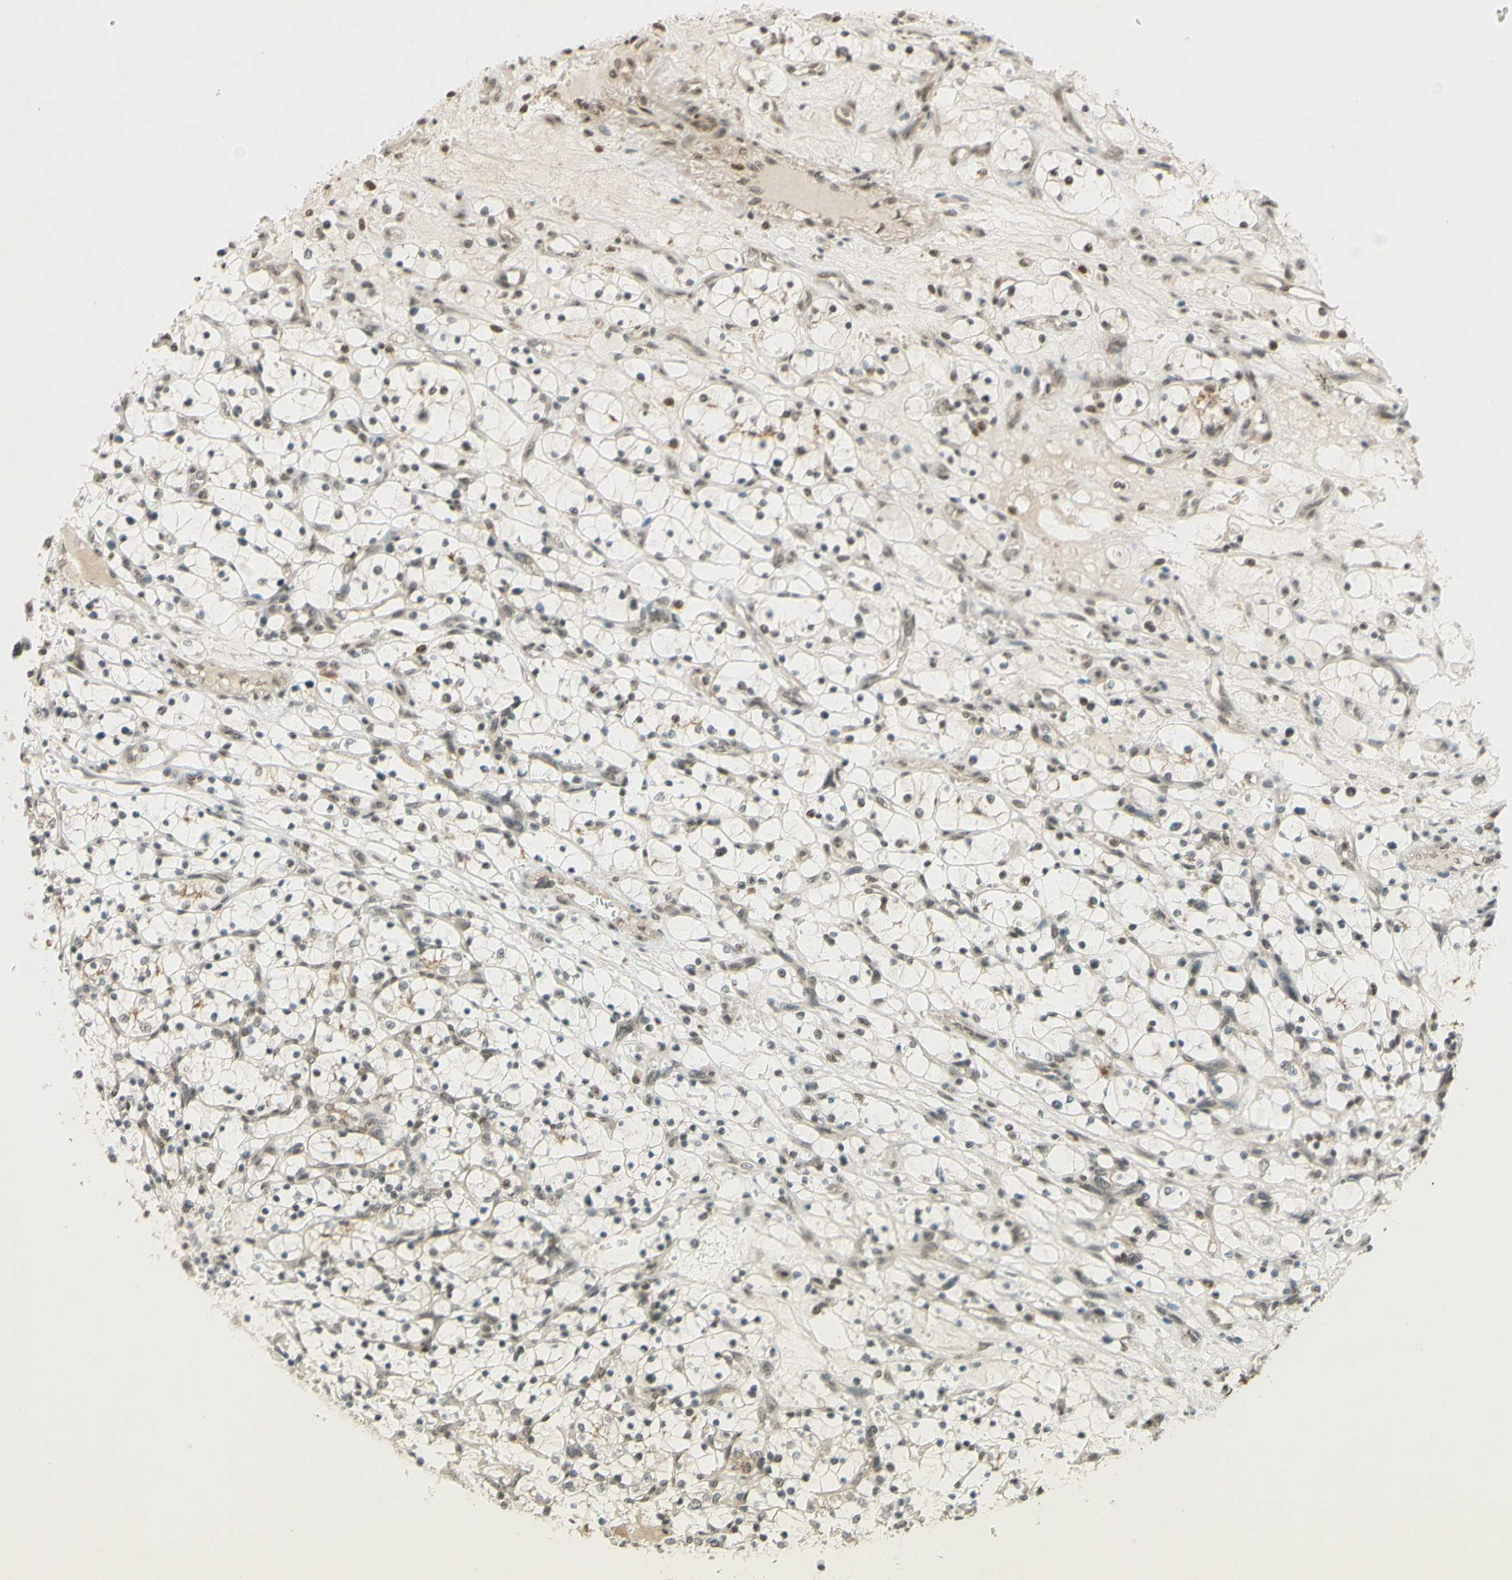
{"staining": {"intensity": "weak", "quantity": "<25%", "location": "nuclear"}, "tissue": "renal cancer", "cell_type": "Tumor cells", "image_type": "cancer", "snomed": [{"axis": "morphology", "description": "Adenocarcinoma, NOS"}, {"axis": "topography", "description": "Kidney"}], "caption": "Immunohistochemical staining of renal cancer demonstrates no significant expression in tumor cells.", "gene": "SMARCB1", "patient": {"sex": "female", "age": 69}}